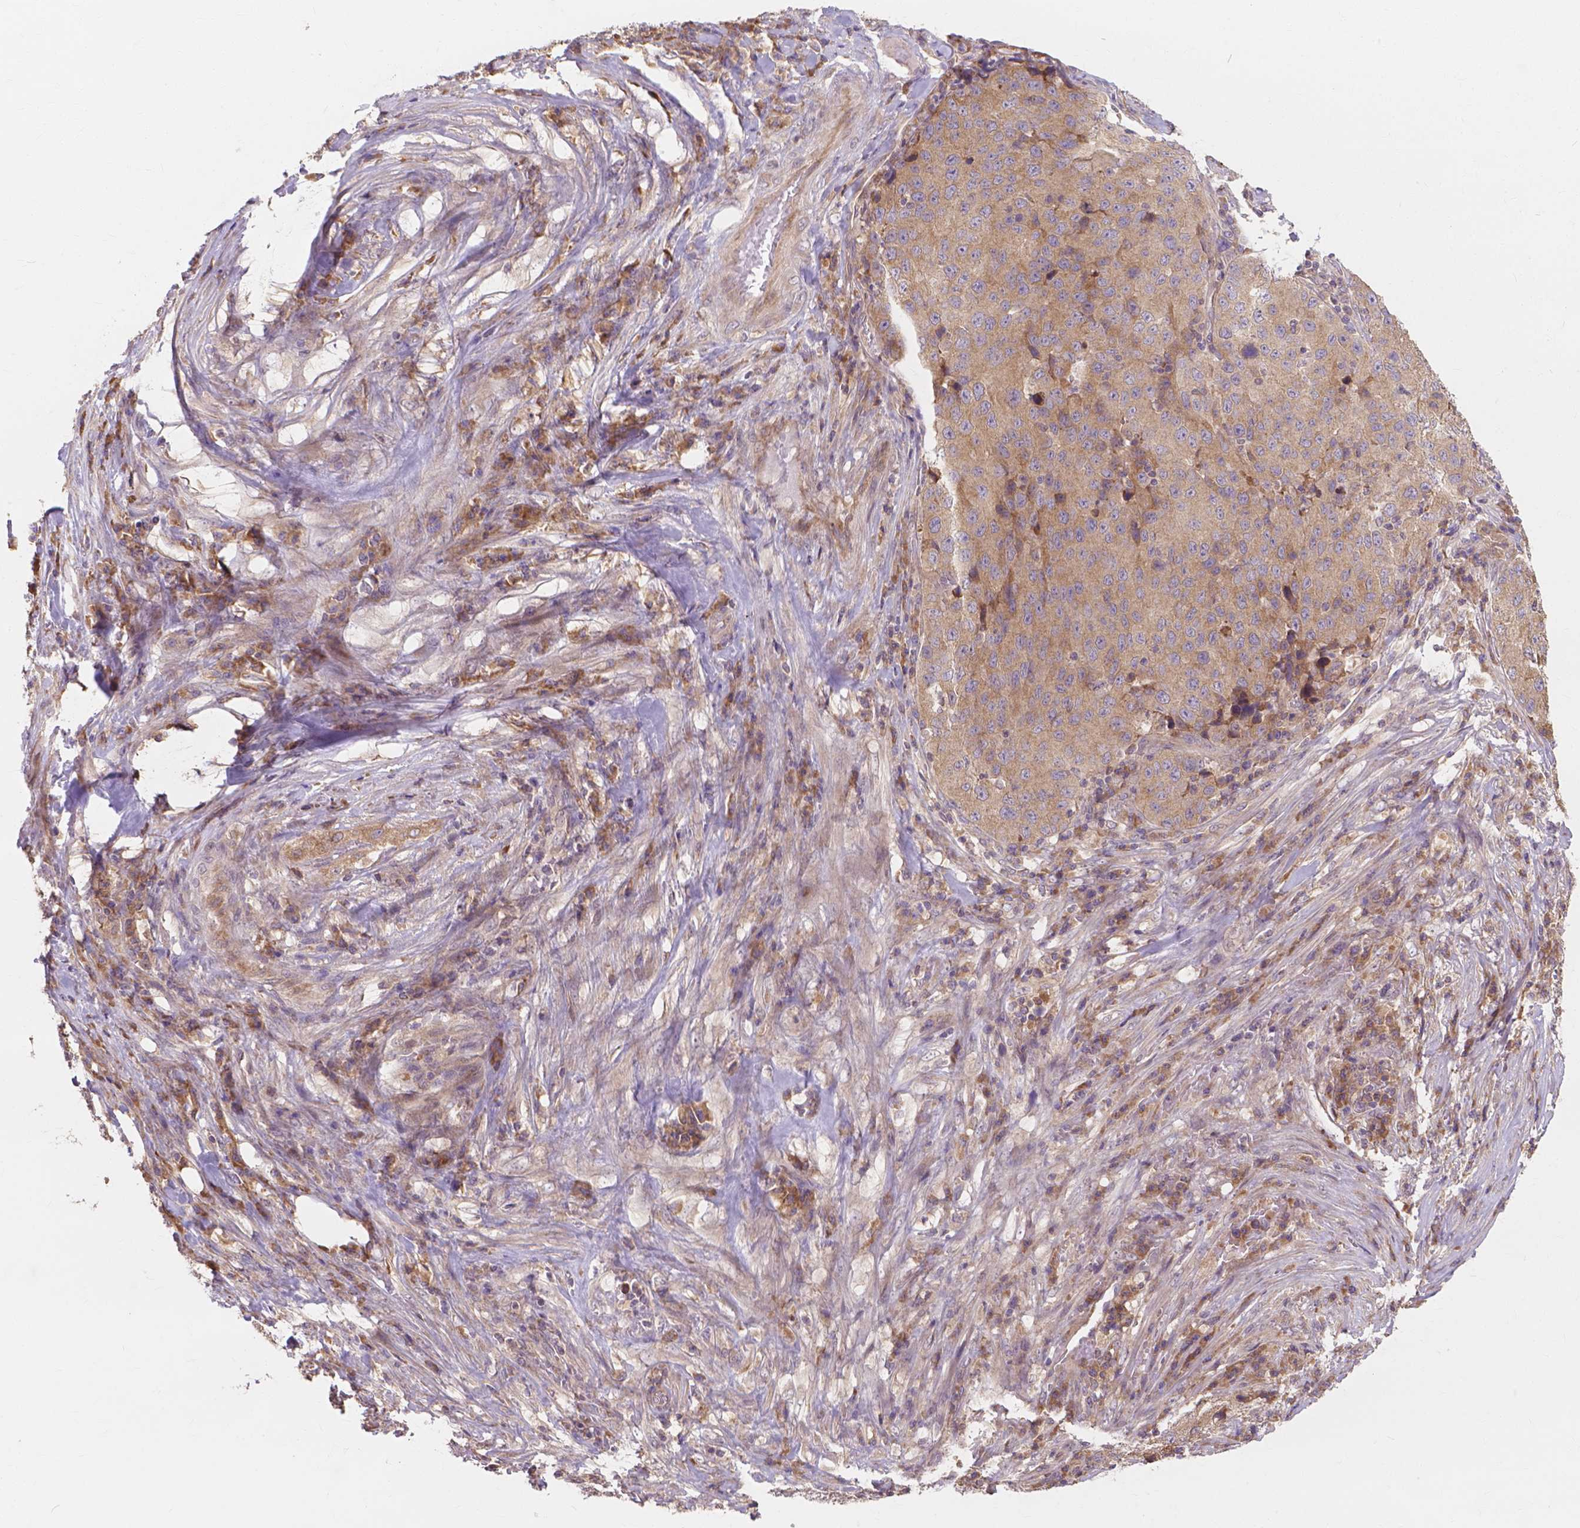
{"staining": {"intensity": "moderate", "quantity": ">75%", "location": "cytoplasmic/membranous"}, "tissue": "stomach cancer", "cell_type": "Tumor cells", "image_type": "cancer", "snomed": [{"axis": "morphology", "description": "Adenocarcinoma, NOS"}, {"axis": "topography", "description": "Stomach"}], "caption": "Protein expression analysis of stomach adenocarcinoma shows moderate cytoplasmic/membranous staining in about >75% of tumor cells. (brown staining indicates protein expression, while blue staining denotes nuclei).", "gene": "TAB2", "patient": {"sex": "male", "age": 71}}